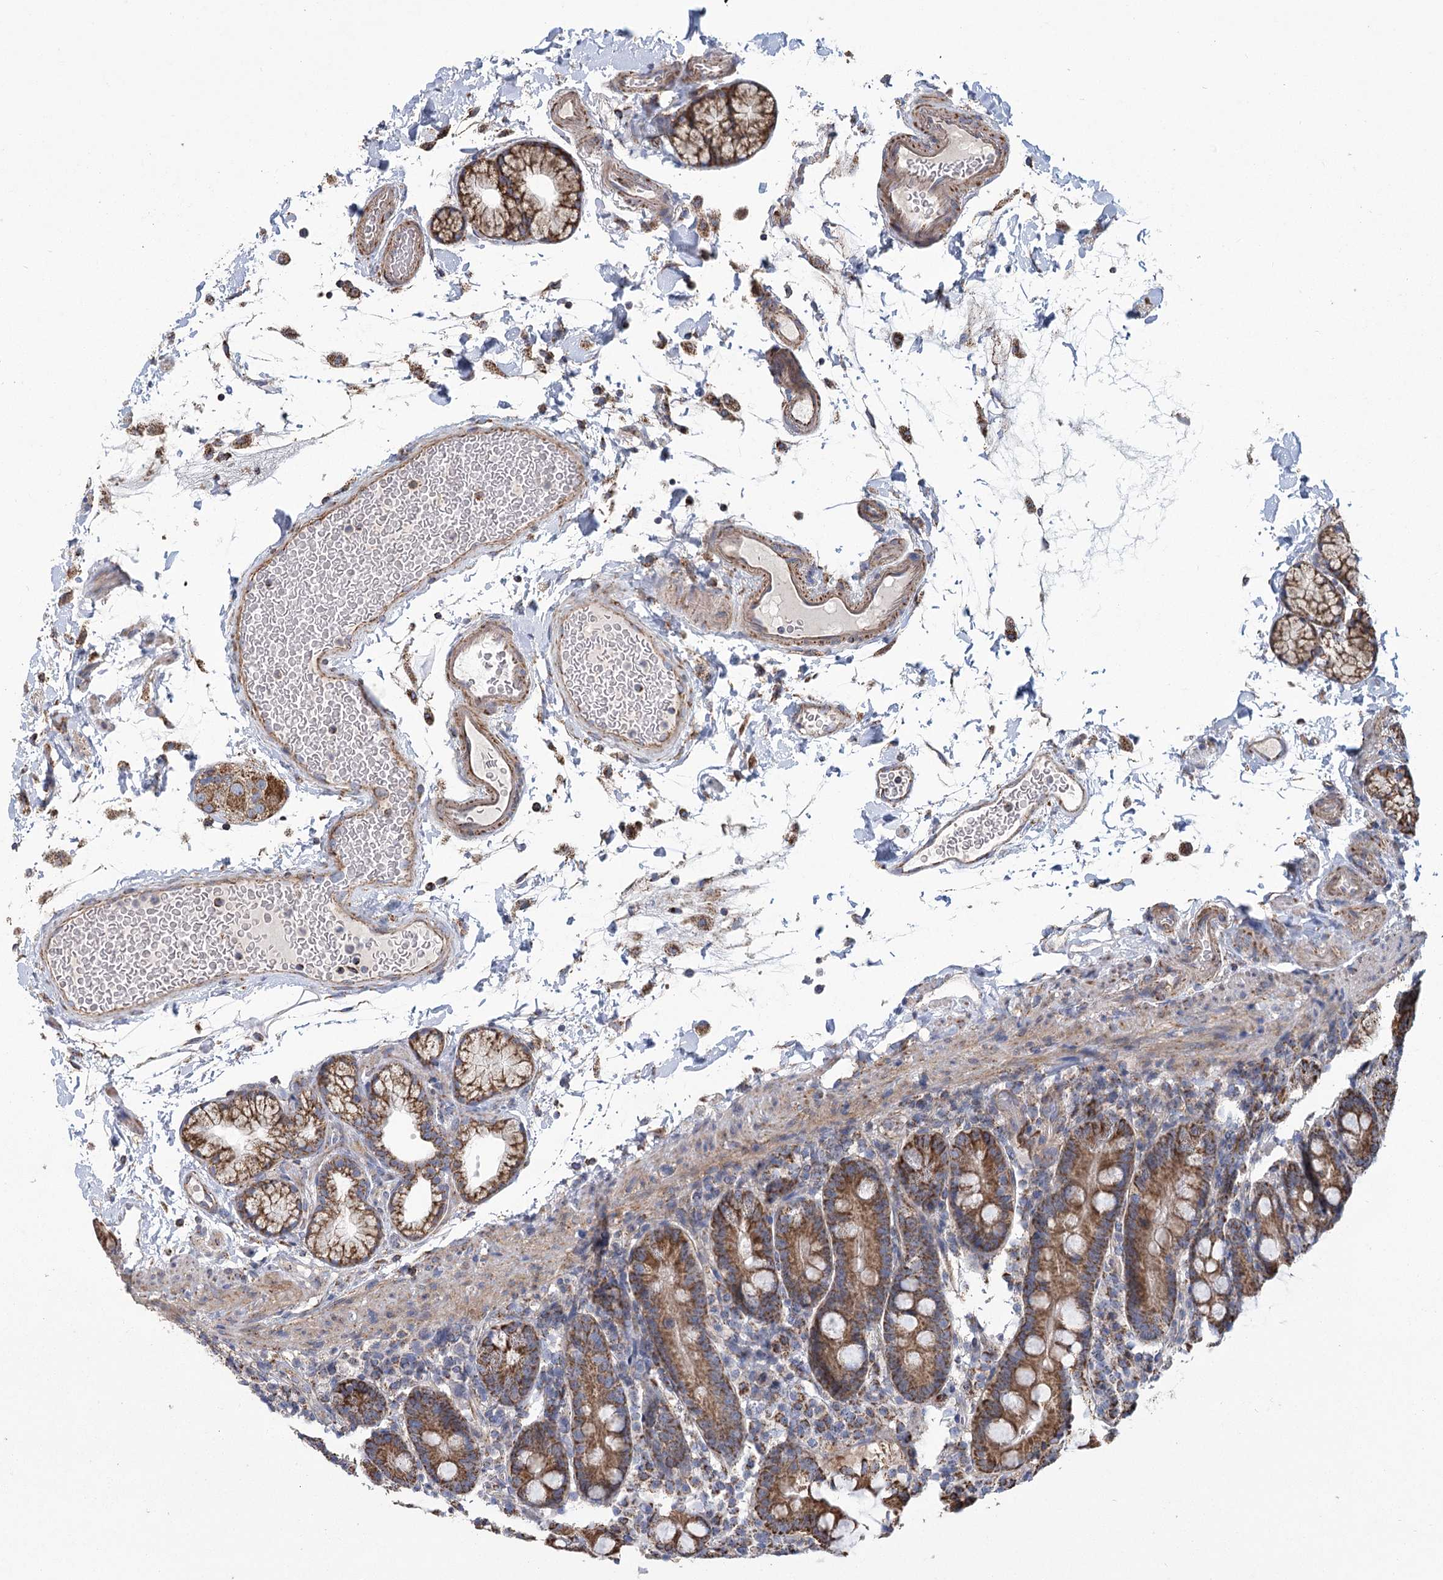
{"staining": {"intensity": "strong", "quantity": ">75%", "location": "cytoplasmic/membranous"}, "tissue": "duodenum", "cell_type": "Glandular cells", "image_type": "normal", "snomed": [{"axis": "morphology", "description": "Normal tissue, NOS"}, {"axis": "topography", "description": "Small intestine, NOS"}], "caption": "DAB (3,3'-diaminobenzidine) immunohistochemical staining of unremarkable duodenum demonstrates strong cytoplasmic/membranous protein positivity in about >75% of glandular cells.", "gene": "RANBP3L", "patient": {"sex": "female", "age": 71}}